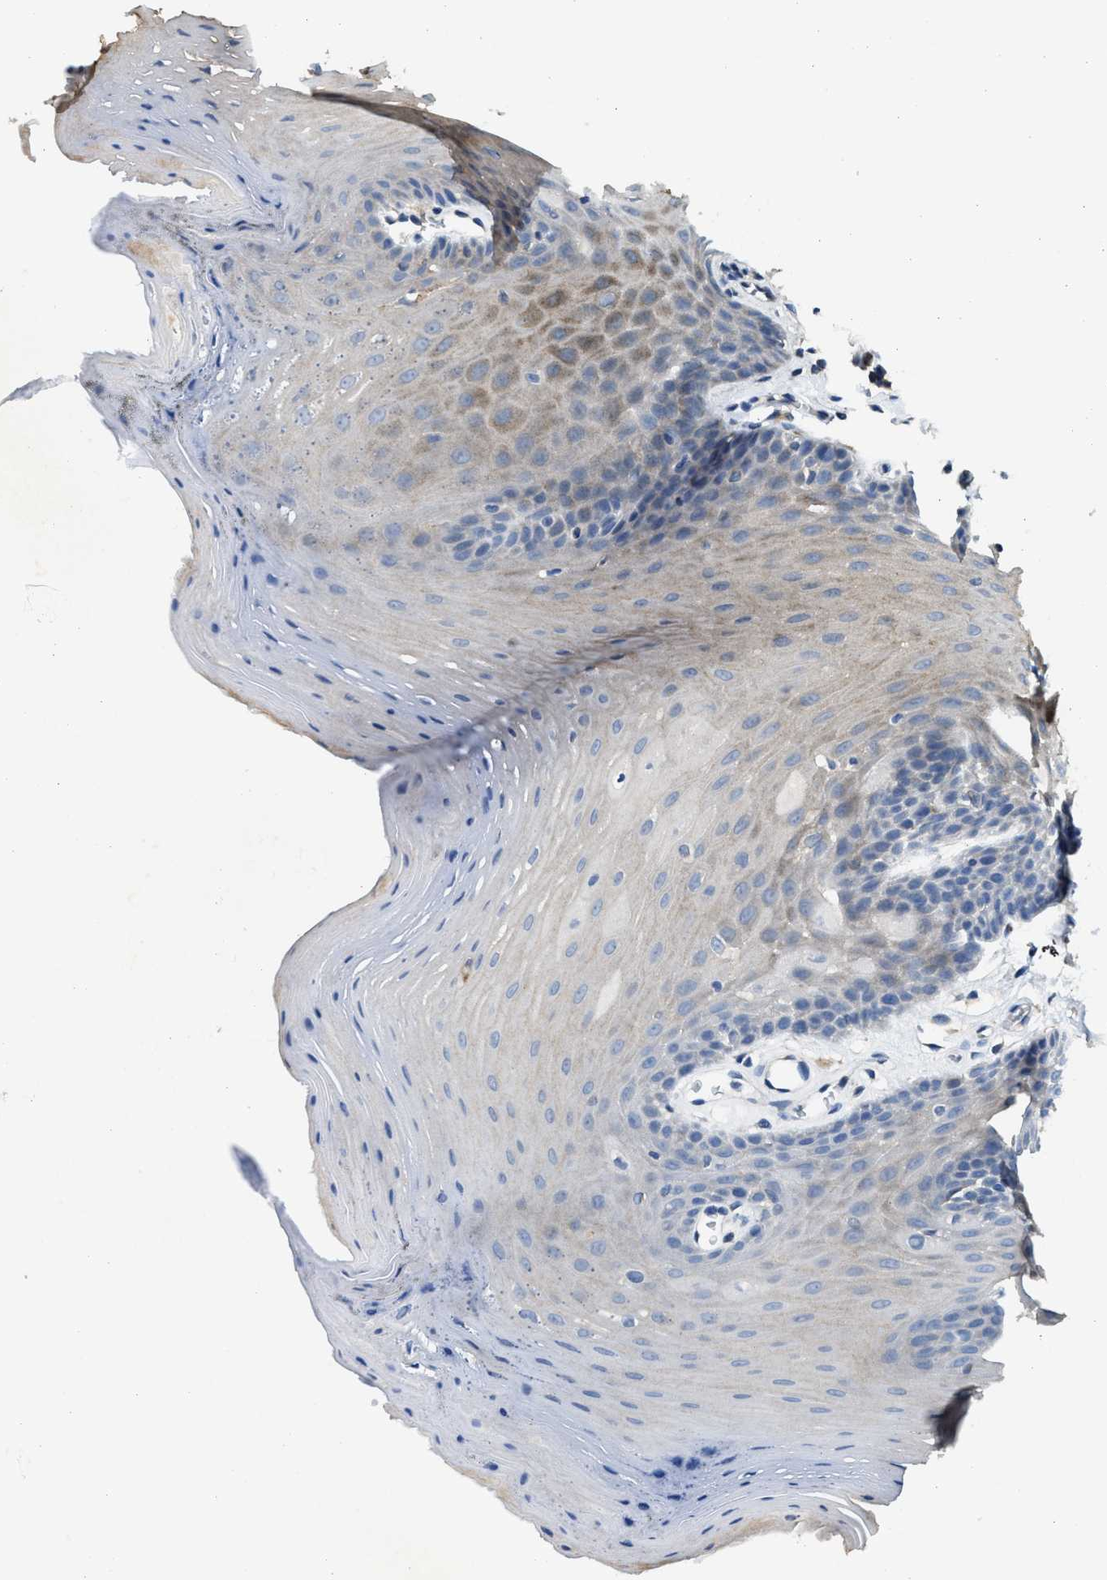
{"staining": {"intensity": "moderate", "quantity": "<25%", "location": "cytoplasmic/membranous"}, "tissue": "oral mucosa", "cell_type": "Squamous epithelial cells", "image_type": "normal", "snomed": [{"axis": "morphology", "description": "Normal tissue, NOS"}, {"axis": "morphology", "description": "Squamous cell carcinoma, NOS"}, {"axis": "topography", "description": "Oral tissue"}, {"axis": "topography", "description": "Head-Neck"}], "caption": "A brown stain highlights moderate cytoplasmic/membranous staining of a protein in squamous epithelial cells of normal human oral mucosa. (Brightfield microscopy of DAB IHC at high magnification).", "gene": "TMEM68", "patient": {"sex": "male", "age": 71}}